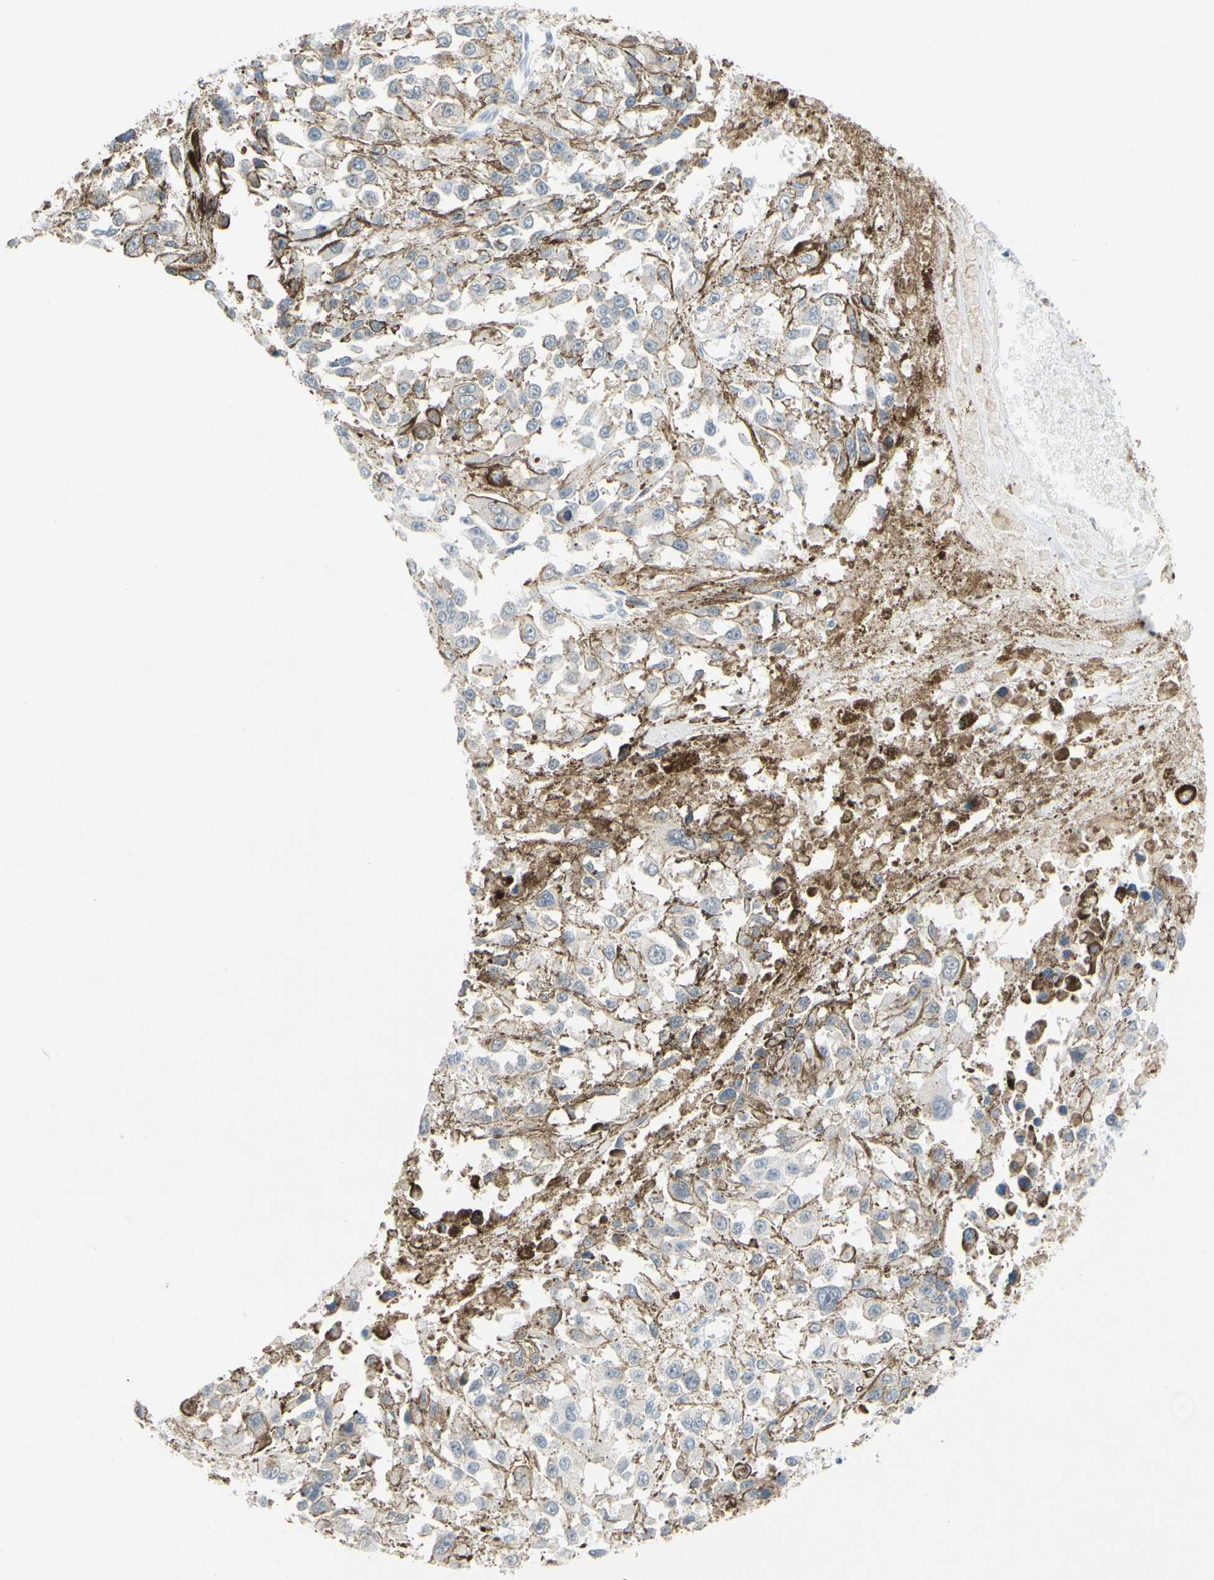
{"staining": {"intensity": "negative", "quantity": "none", "location": "none"}, "tissue": "melanoma", "cell_type": "Tumor cells", "image_type": "cancer", "snomed": [{"axis": "morphology", "description": "Malignant melanoma, Metastatic site"}, {"axis": "topography", "description": "Lymph node"}], "caption": "Malignant melanoma (metastatic site) was stained to show a protein in brown. There is no significant staining in tumor cells.", "gene": "ZNF132", "patient": {"sex": "male", "age": 59}}